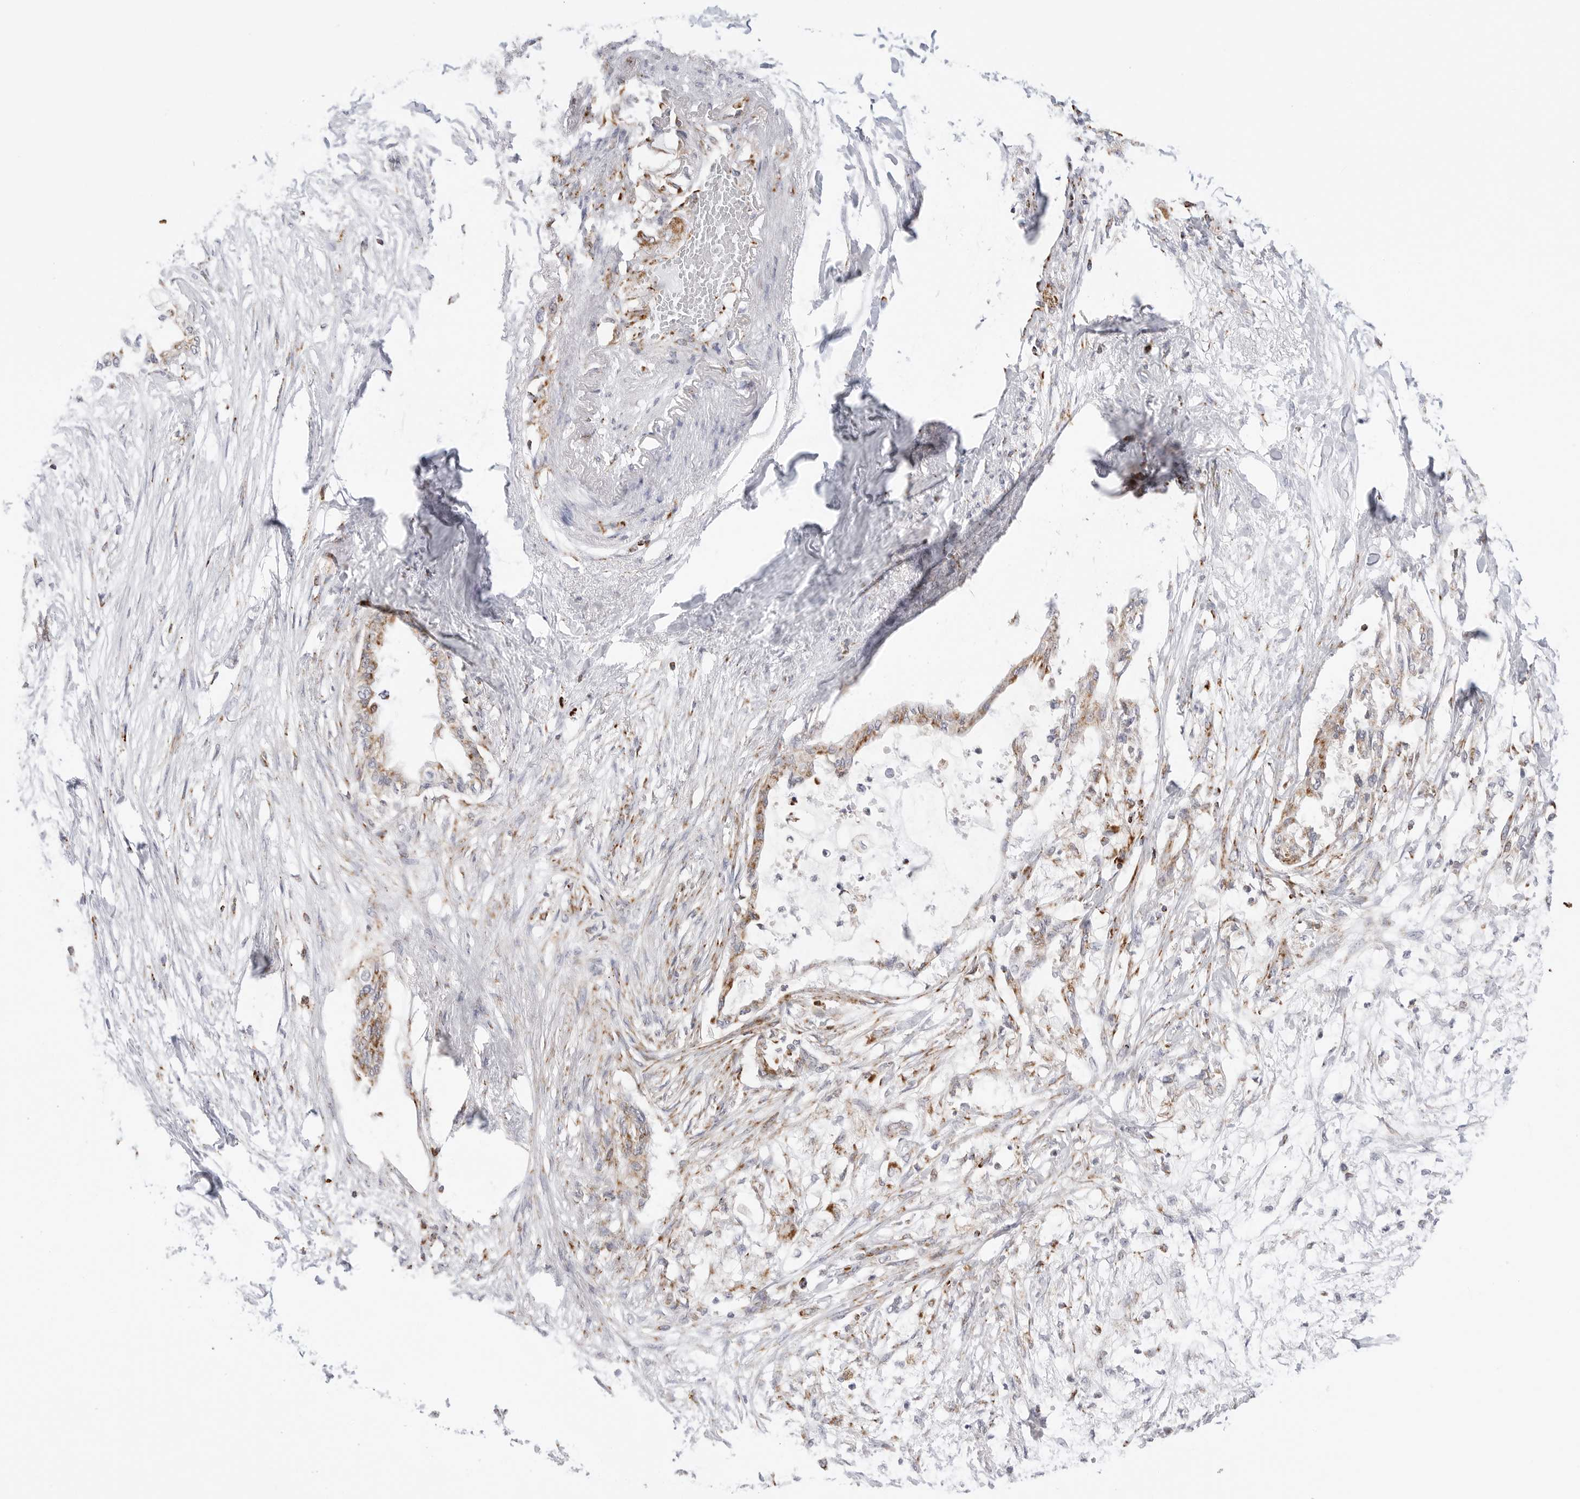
{"staining": {"intensity": "moderate", "quantity": ">75%", "location": "cytoplasmic/membranous"}, "tissue": "pancreatic cancer", "cell_type": "Tumor cells", "image_type": "cancer", "snomed": [{"axis": "morphology", "description": "Normal tissue, NOS"}, {"axis": "morphology", "description": "Adenocarcinoma, NOS"}, {"axis": "topography", "description": "Pancreas"}, {"axis": "topography", "description": "Duodenum"}], "caption": "A photomicrograph of human pancreatic adenocarcinoma stained for a protein reveals moderate cytoplasmic/membranous brown staining in tumor cells. (brown staining indicates protein expression, while blue staining denotes nuclei).", "gene": "ATP5IF1", "patient": {"sex": "female", "age": 60}}